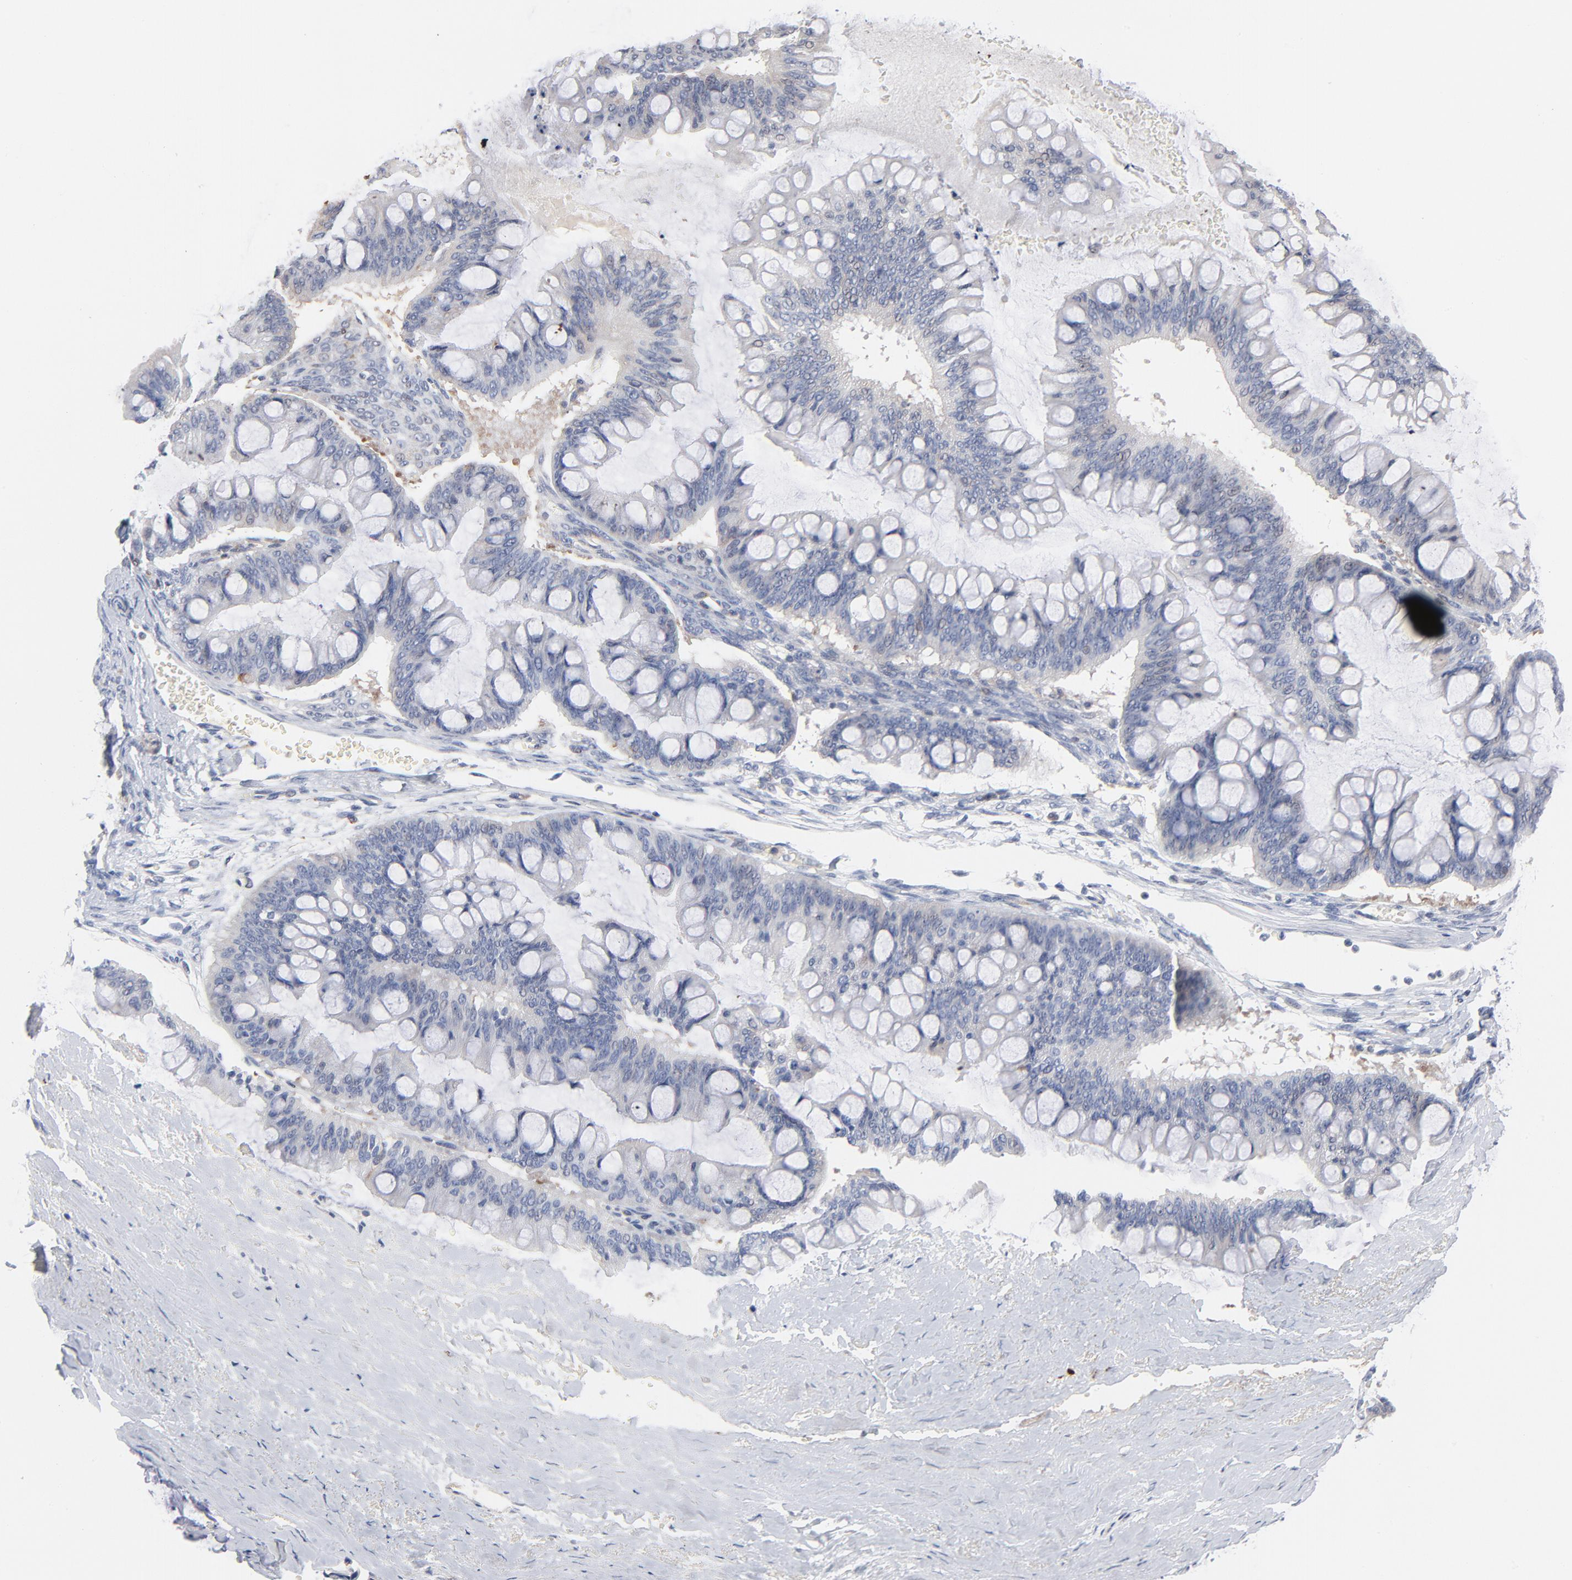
{"staining": {"intensity": "negative", "quantity": "none", "location": "none"}, "tissue": "ovarian cancer", "cell_type": "Tumor cells", "image_type": "cancer", "snomed": [{"axis": "morphology", "description": "Cystadenocarcinoma, mucinous, NOS"}, {"axis": "topography", "description": "Ovary"}], "caption": "High magnification brightfield microscopy of ovarian cancer stained with DAB (brown) and counterstained with hematoxylin (blue): tumor cells show no significant positivity. The staining was performed using DAB (3,3'-diaminobenzidine) to visualize the protein expression in brown, while the nuclei were stained in blue with hematoxylin (Magnification: 20x).", "gene": "SERPINA4", "patient": {"sex": "female", "age": 73}}